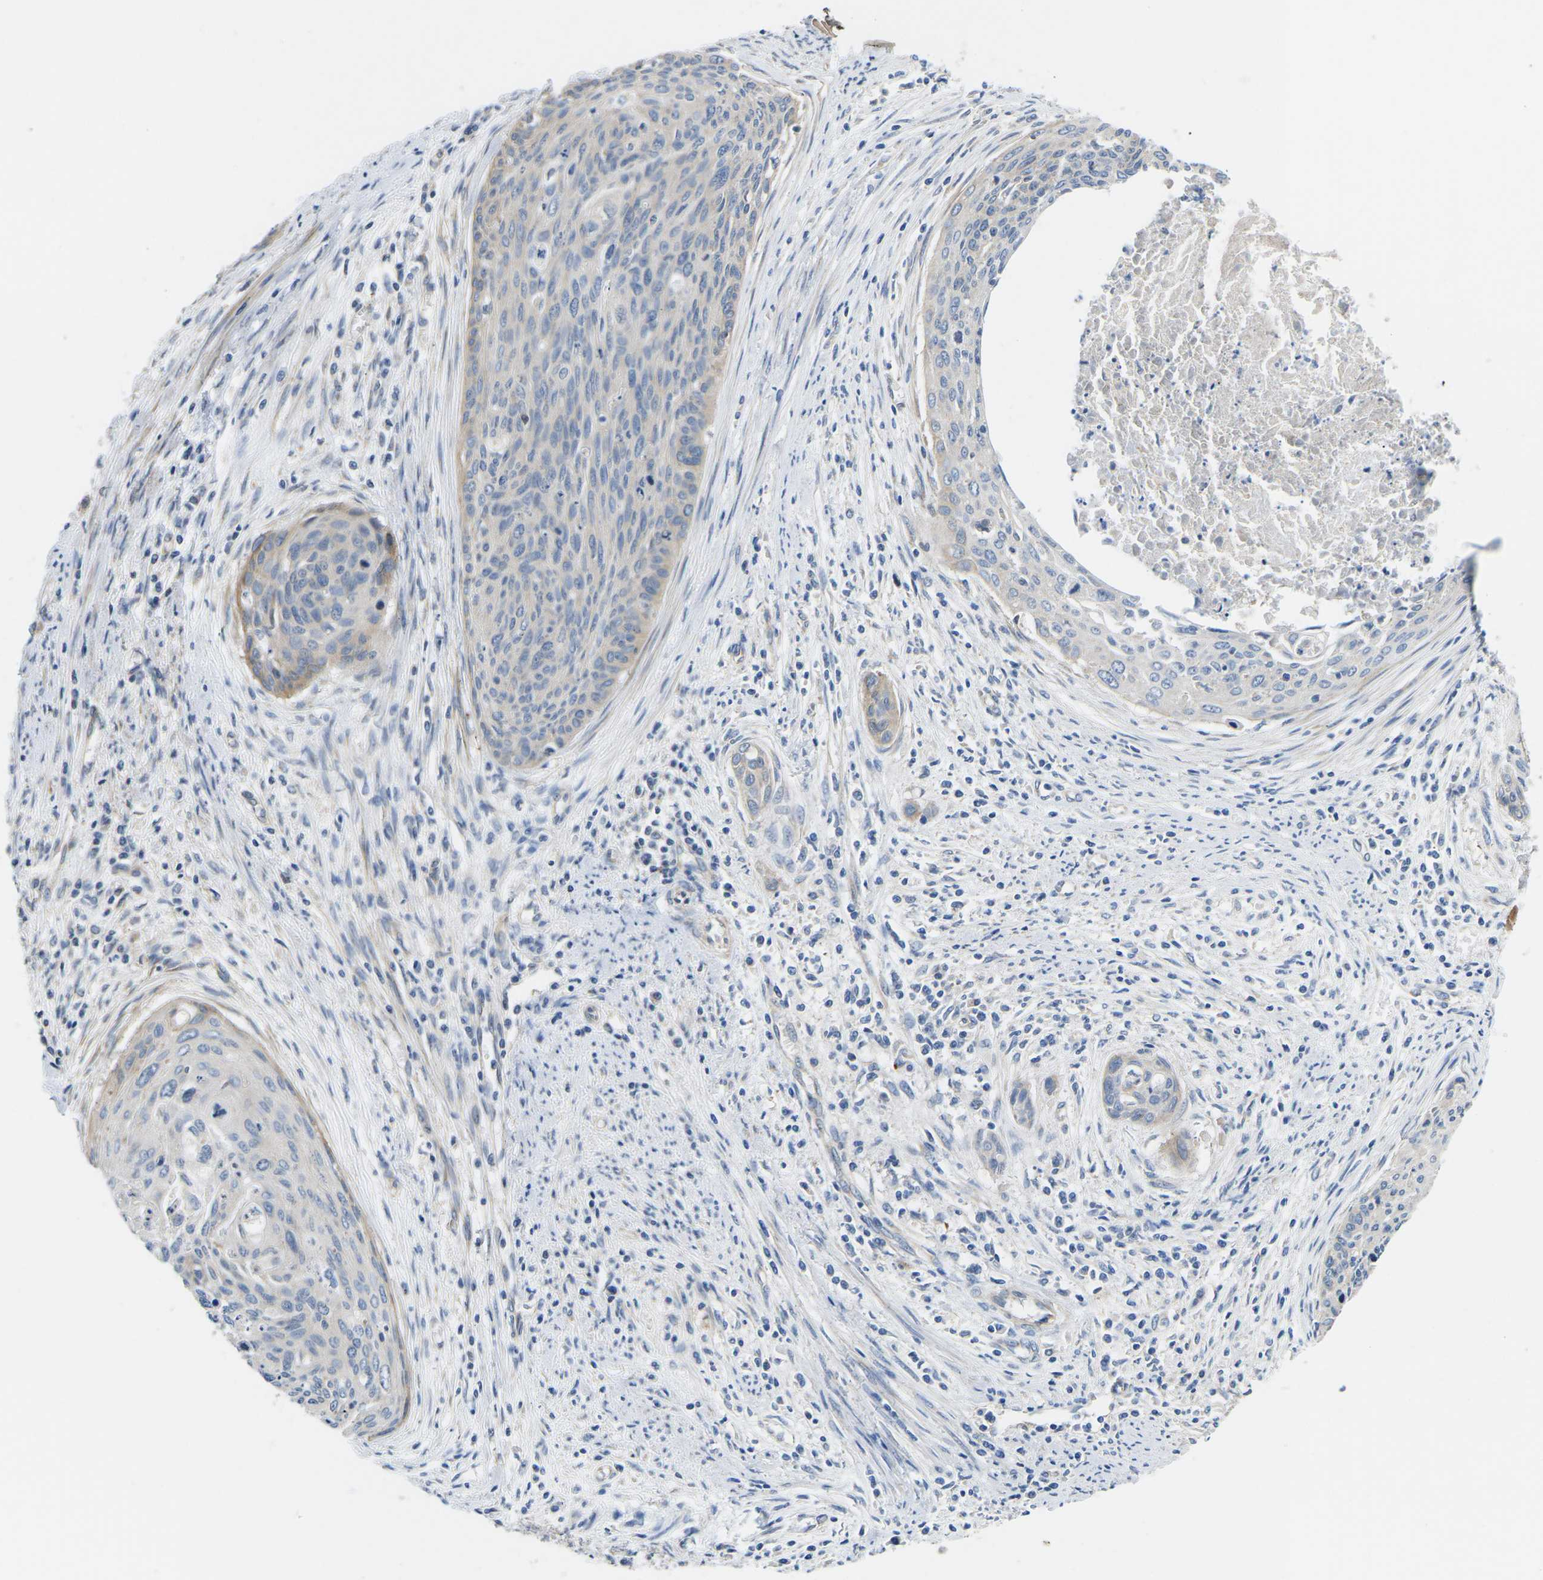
{"staining": {"intensity": "weak", "quantity": "<25%", "location": "cytoplasmic/membranous"}, "tissue": "cervical cancer", "cell_type": "Tumor cells", "image_type": "cancer", "snomed": [{"axis": "morphology", "description": "Squamous cell carcinoma, NOS"}, {"axis": "topography", "description": "Cervix"}], "caption": "Histopathology image shows no significant protein staining in tumor cells of cervical squamous cell carcinoma. Nuclei are stained in blue.", "gene": "TMEFF2", "patient": {"sex": "female", "age": 55}}